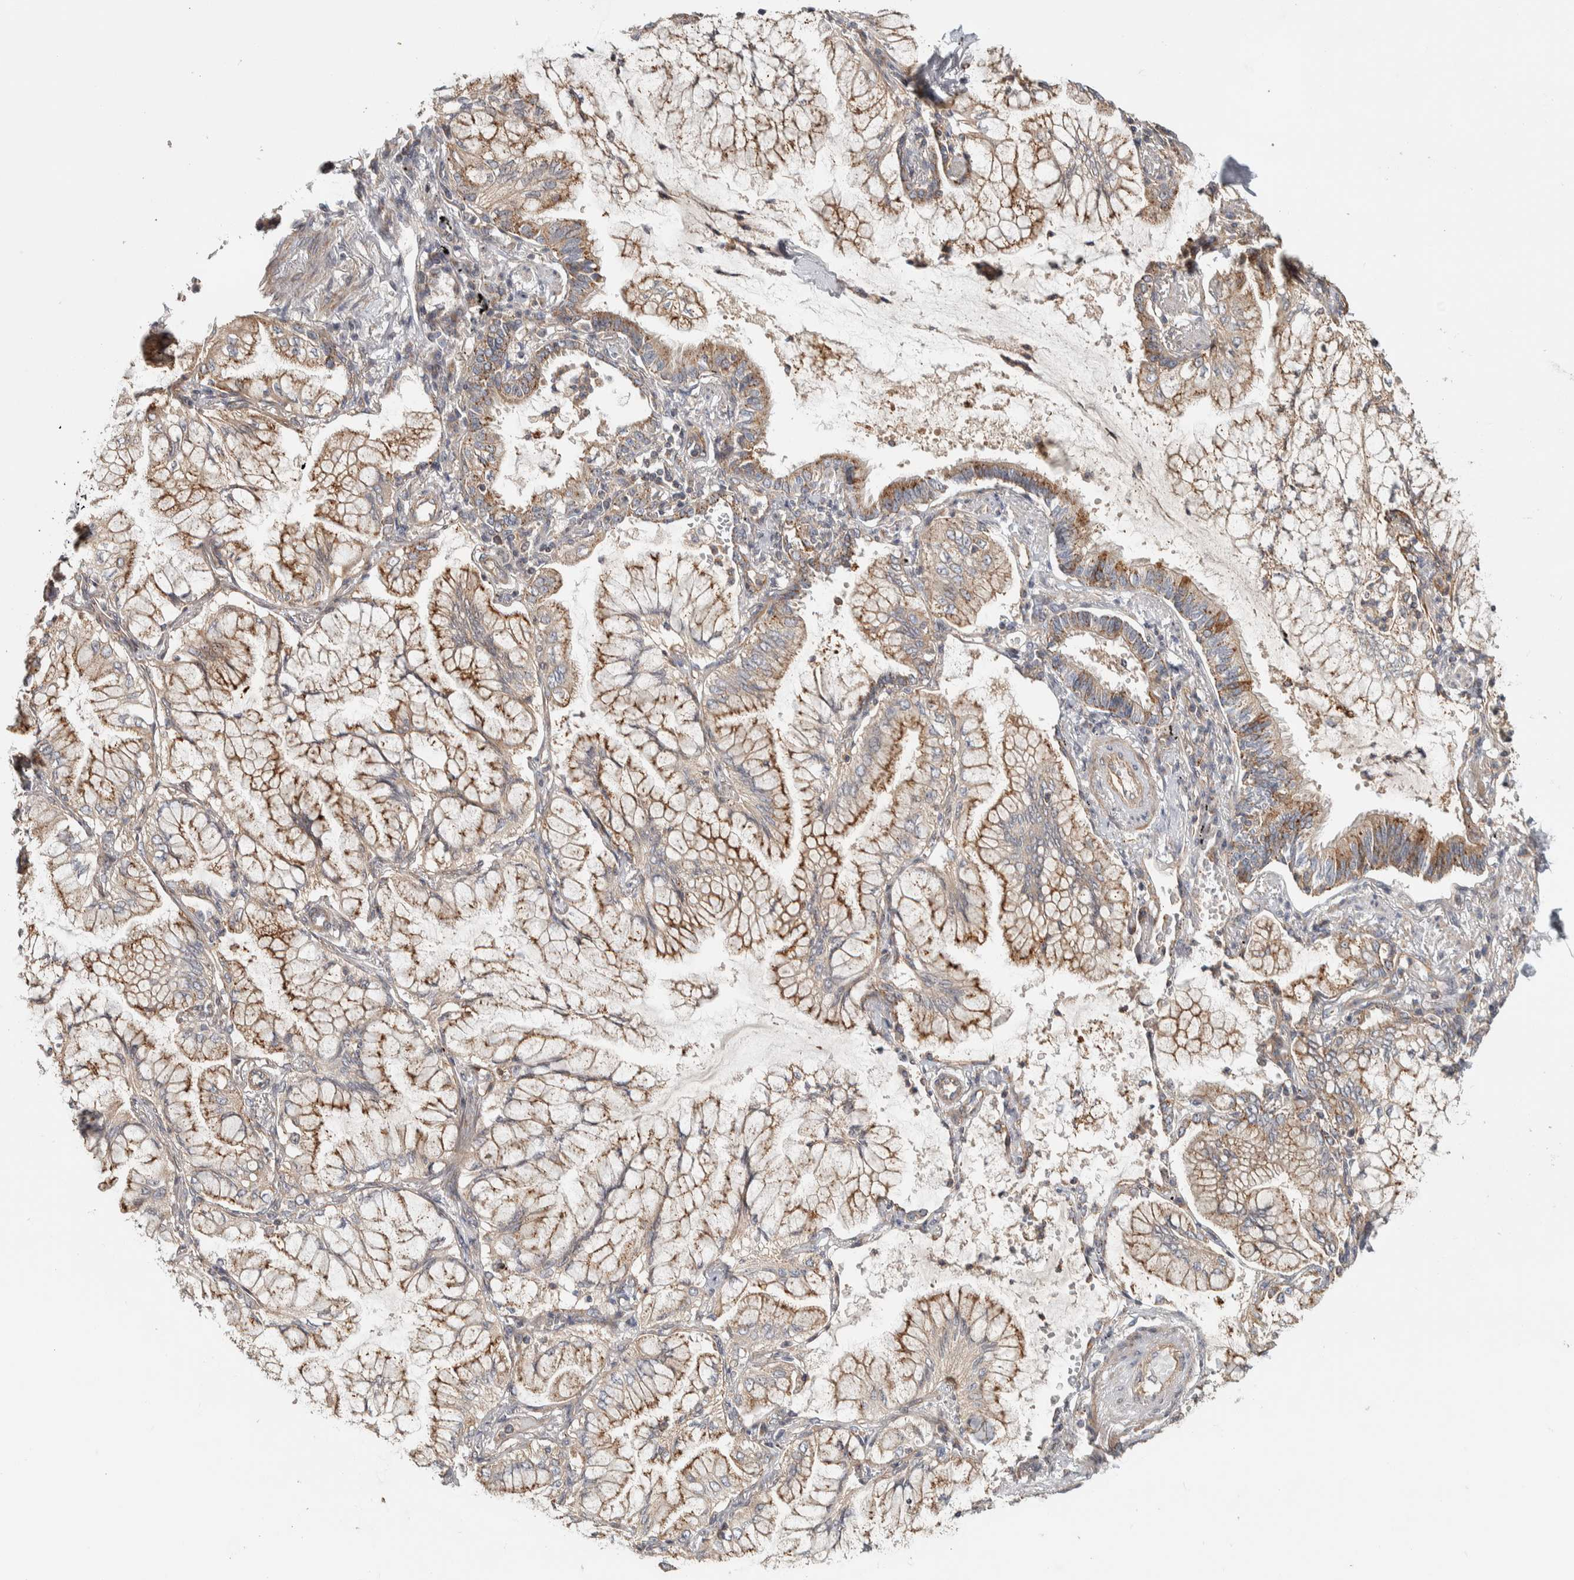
{"staining": {"intensity": "moderate", "quantity": ">75%", "location": "cytoplasmic/membranous"}, "tissue": "lung cancer", "cell_type": "Tumor cells", "image_type": "cancer", "snomed": [{"axis": "morphology", "description": "Adenocarcinoma, NOS"}, {"axis": "topography", "description": "Lung"}], "caption": "Lung adenocarcinoma was stained to show a protein in brown. There is medium levels of moderate cytoplasmic/membranous positivity in approximately >75% of tumor cells.", "gene": "CHMP4C", "patient": {"sex": "female", "age": 70}}